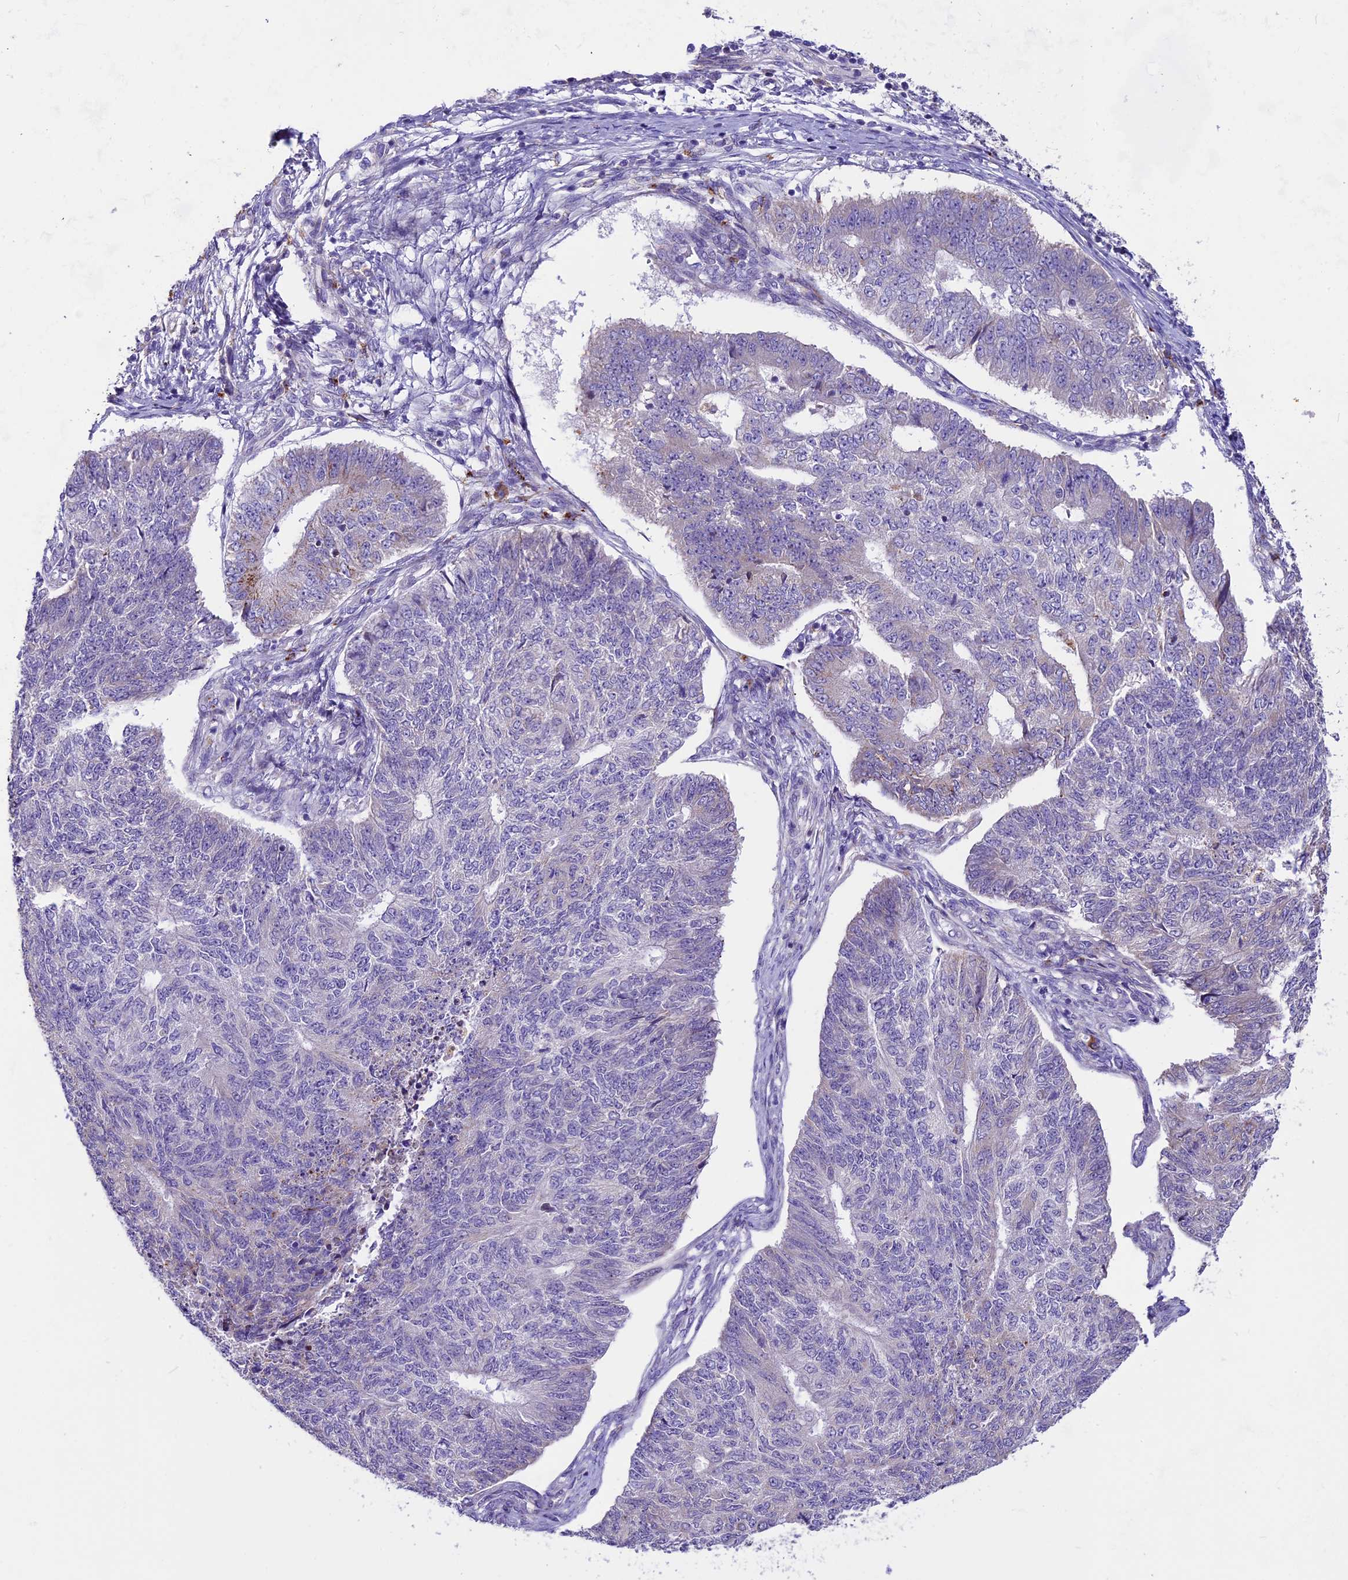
{"staining": {"intensity": "negative", "quantity": "none", "location": "none"}, "tissue": "endometrial cancer", "cell_type": "Tumor cells", "image_type": "cancer", "snomed": [{"axis": "morphology", "description": "Adenocarcinoma, NOS"}, {"axis": "topography", "description": "Endometrium"}], "caption": "Tumor cells are negative for brown protein staining in adenocarcinoma (endometrial).", "gene": "THRSP", "patient": {"sex": "female", "age": 32}}